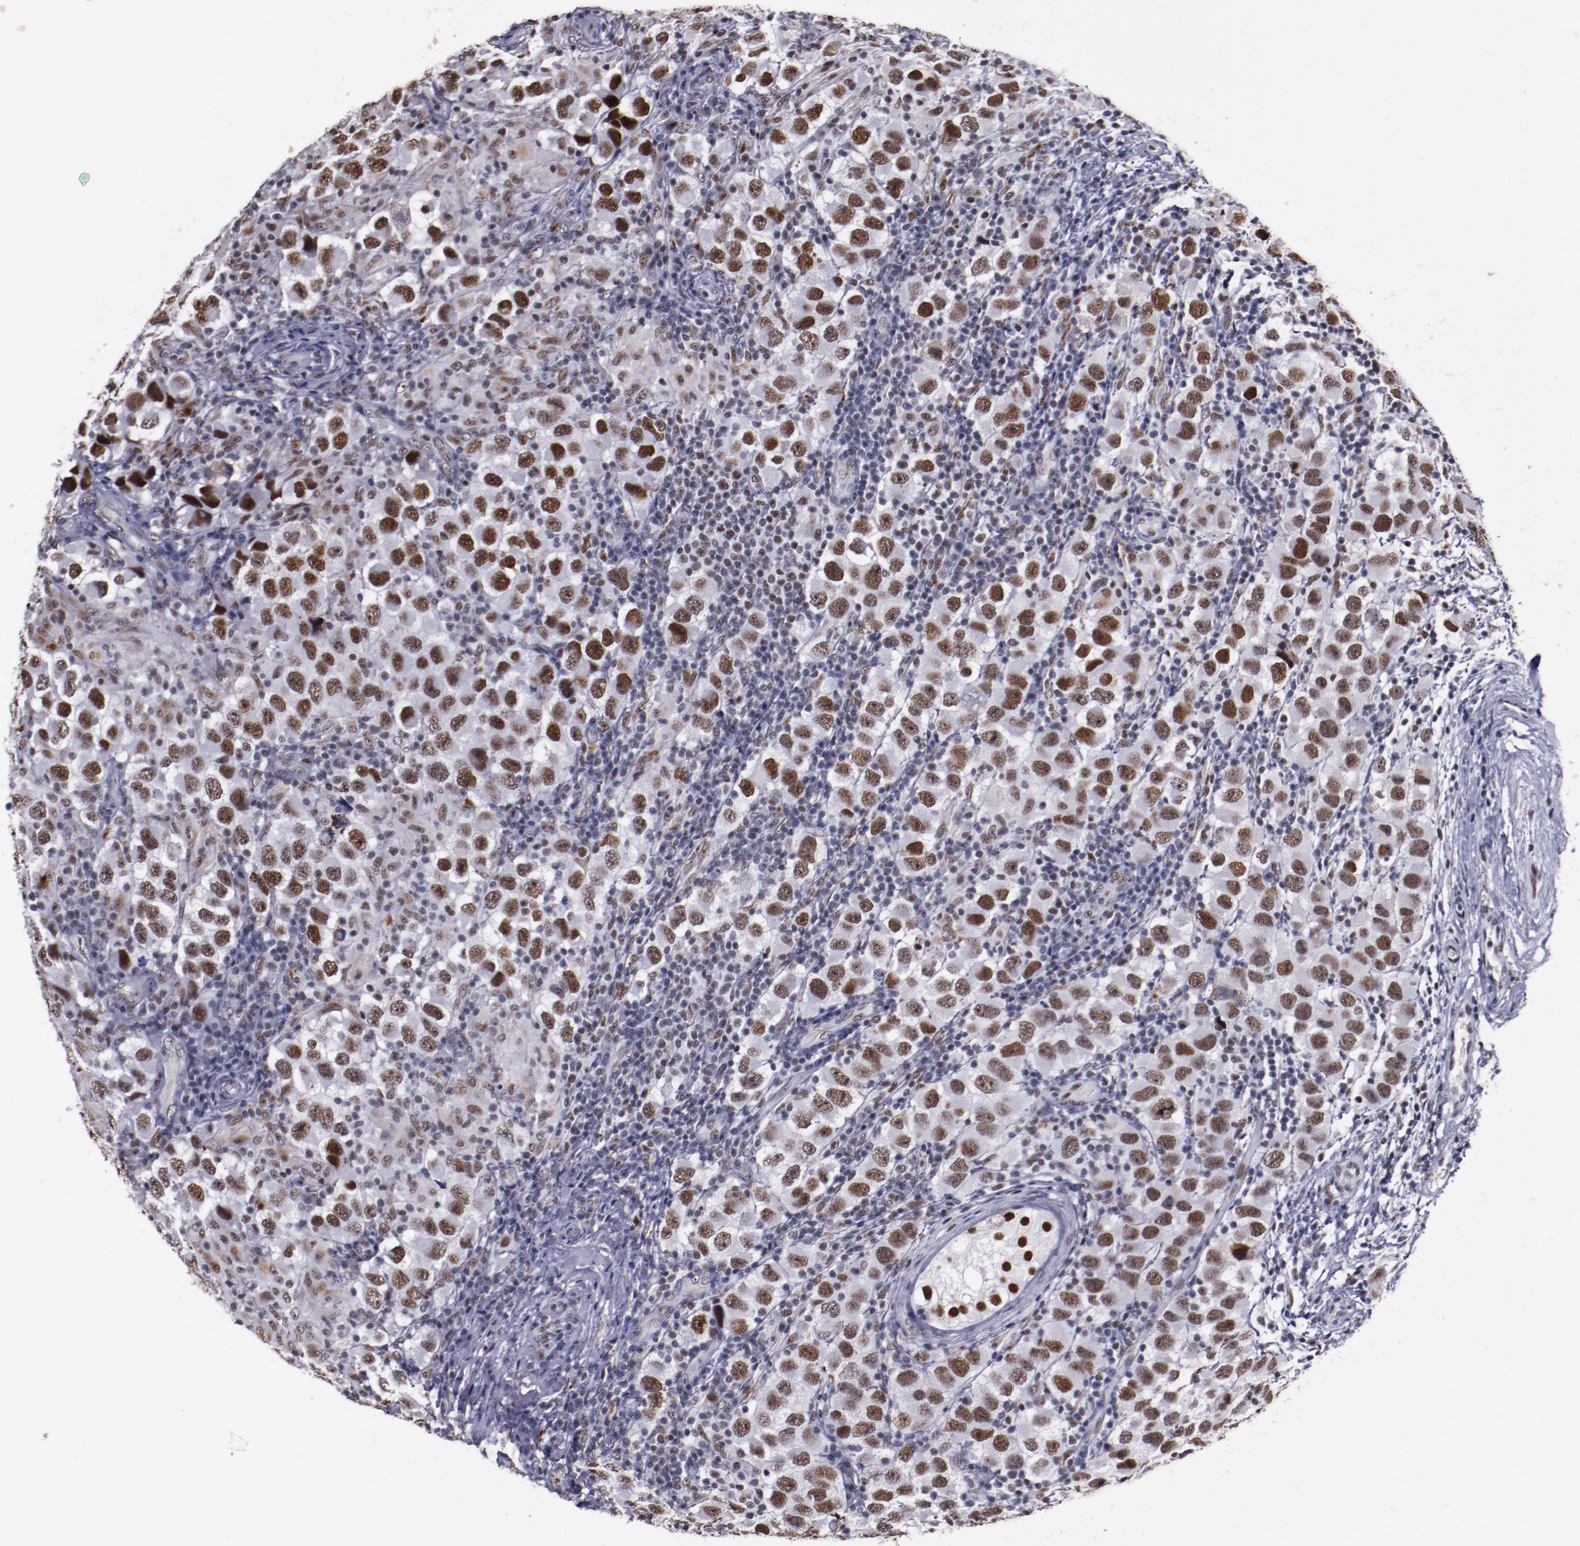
{"staining": {"intensity": "moderate", "quantity": ">75%", "location": "nuclear"}, "tissue": "testis cancer", "cell_type": "Tumor cells", "image_type": "cancer", "snomed": [{"axis": "morphology", "description": "Carcinoma, Embryonal, NOS"}, {"axis": "topography", "description": "Testis"}], "caption": "A brown stain shows moderate nuclear positivity of a protein in testis cancer (embryonal carcinoma) tumor cells.", "gene": "PPP4R3A", "patient": {"sex": "male", "age": 21}}